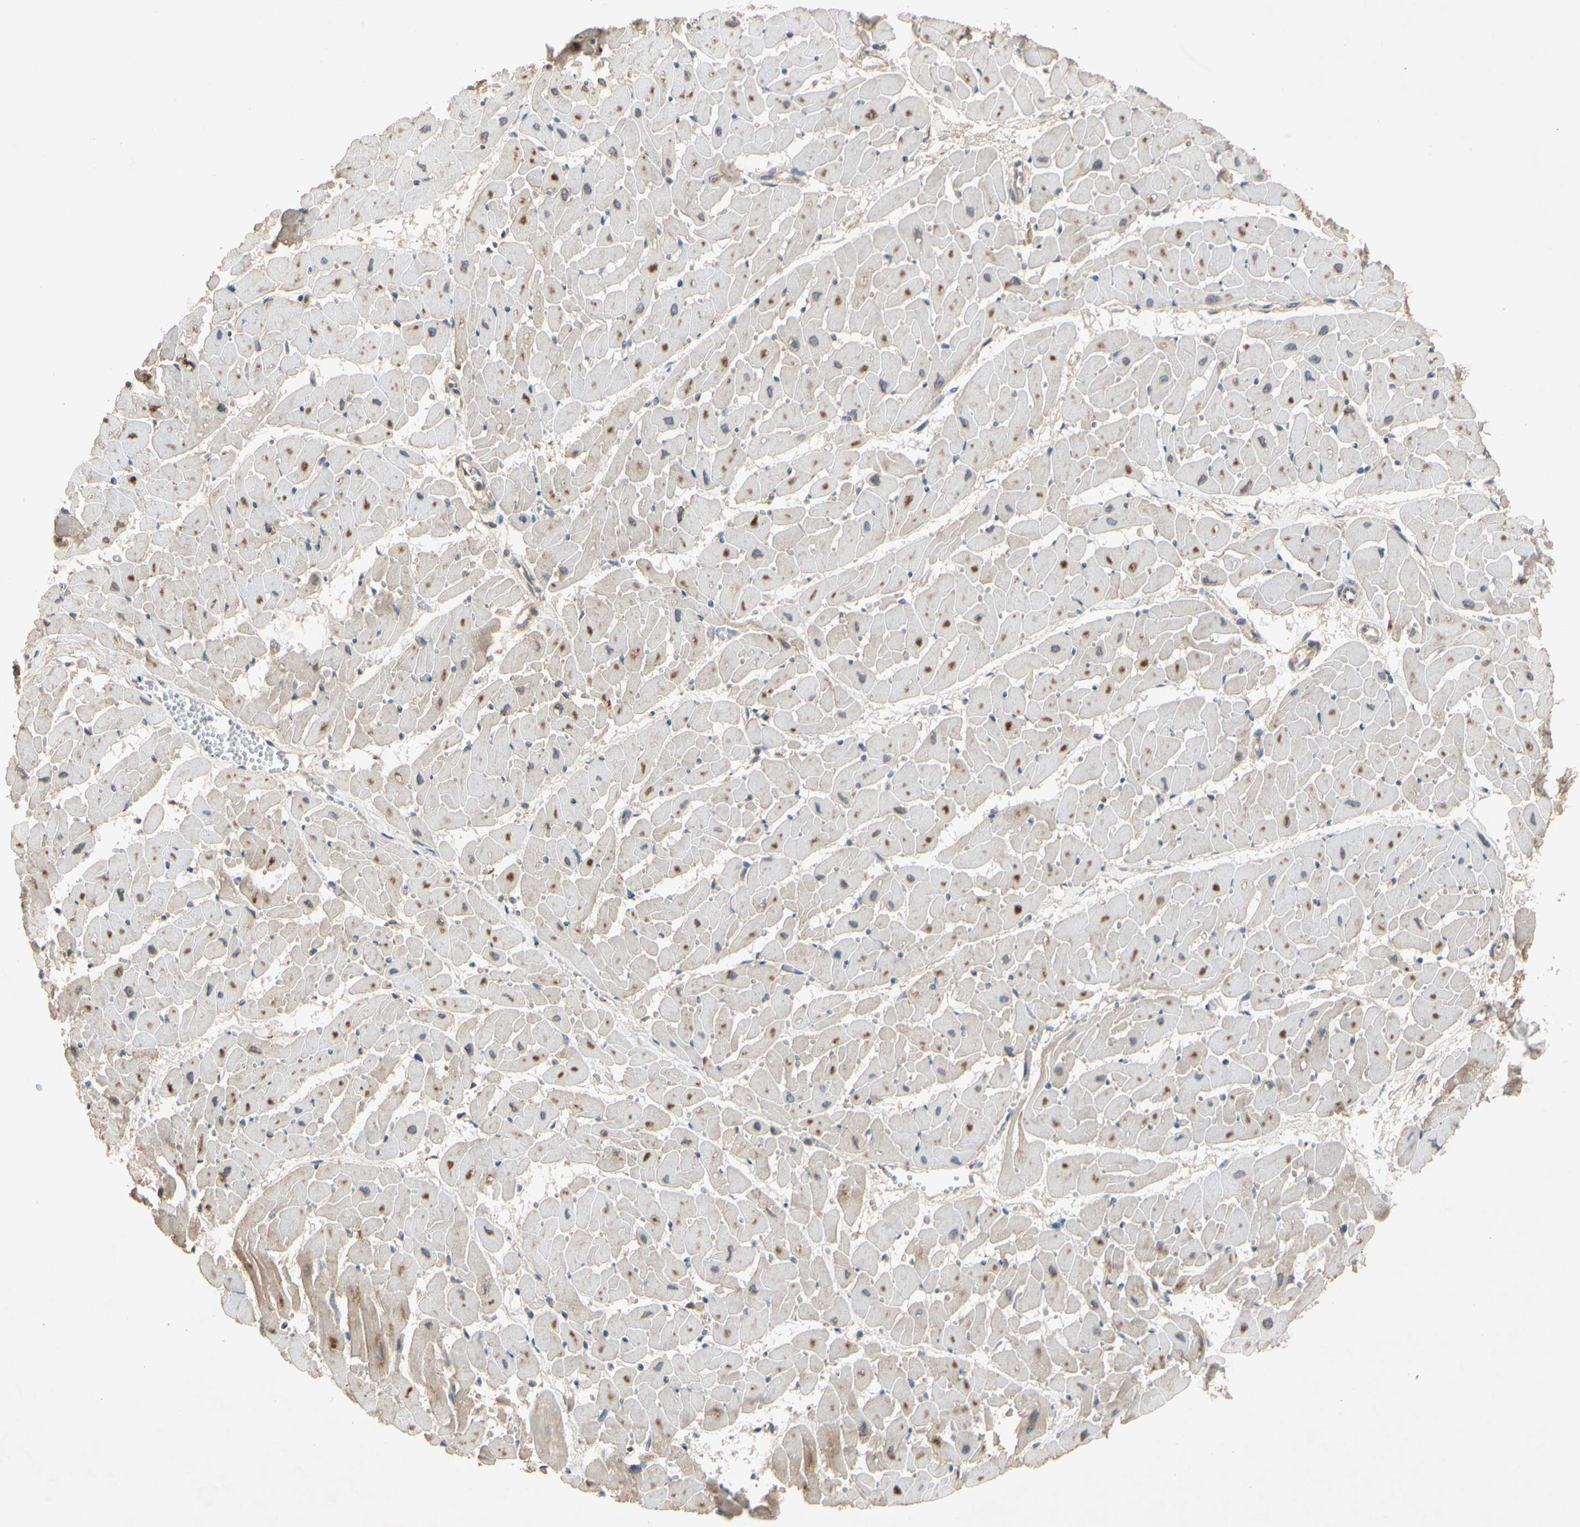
{"staining": {"intensity": "strong", "quantity": "25%-75%", "location": "cytoplasmic/membranous"}, "tissue": "heart muscle", "cell_type": "Cardiomyocytes", "image_type": "normal", "snomed": [{"axis": "morphology", "description": "Normal tissue, NOS"}, {"axis": "topography", "description": "Heart"}], "caption": "Heart muscle stained for a protein (brown) exhibits strong cytoplasmic/membranous positive positivity in about 25%-75% of cardiomyocytes.", "gene": "NSF", "patient": {"sex": "female", "age": 19}}